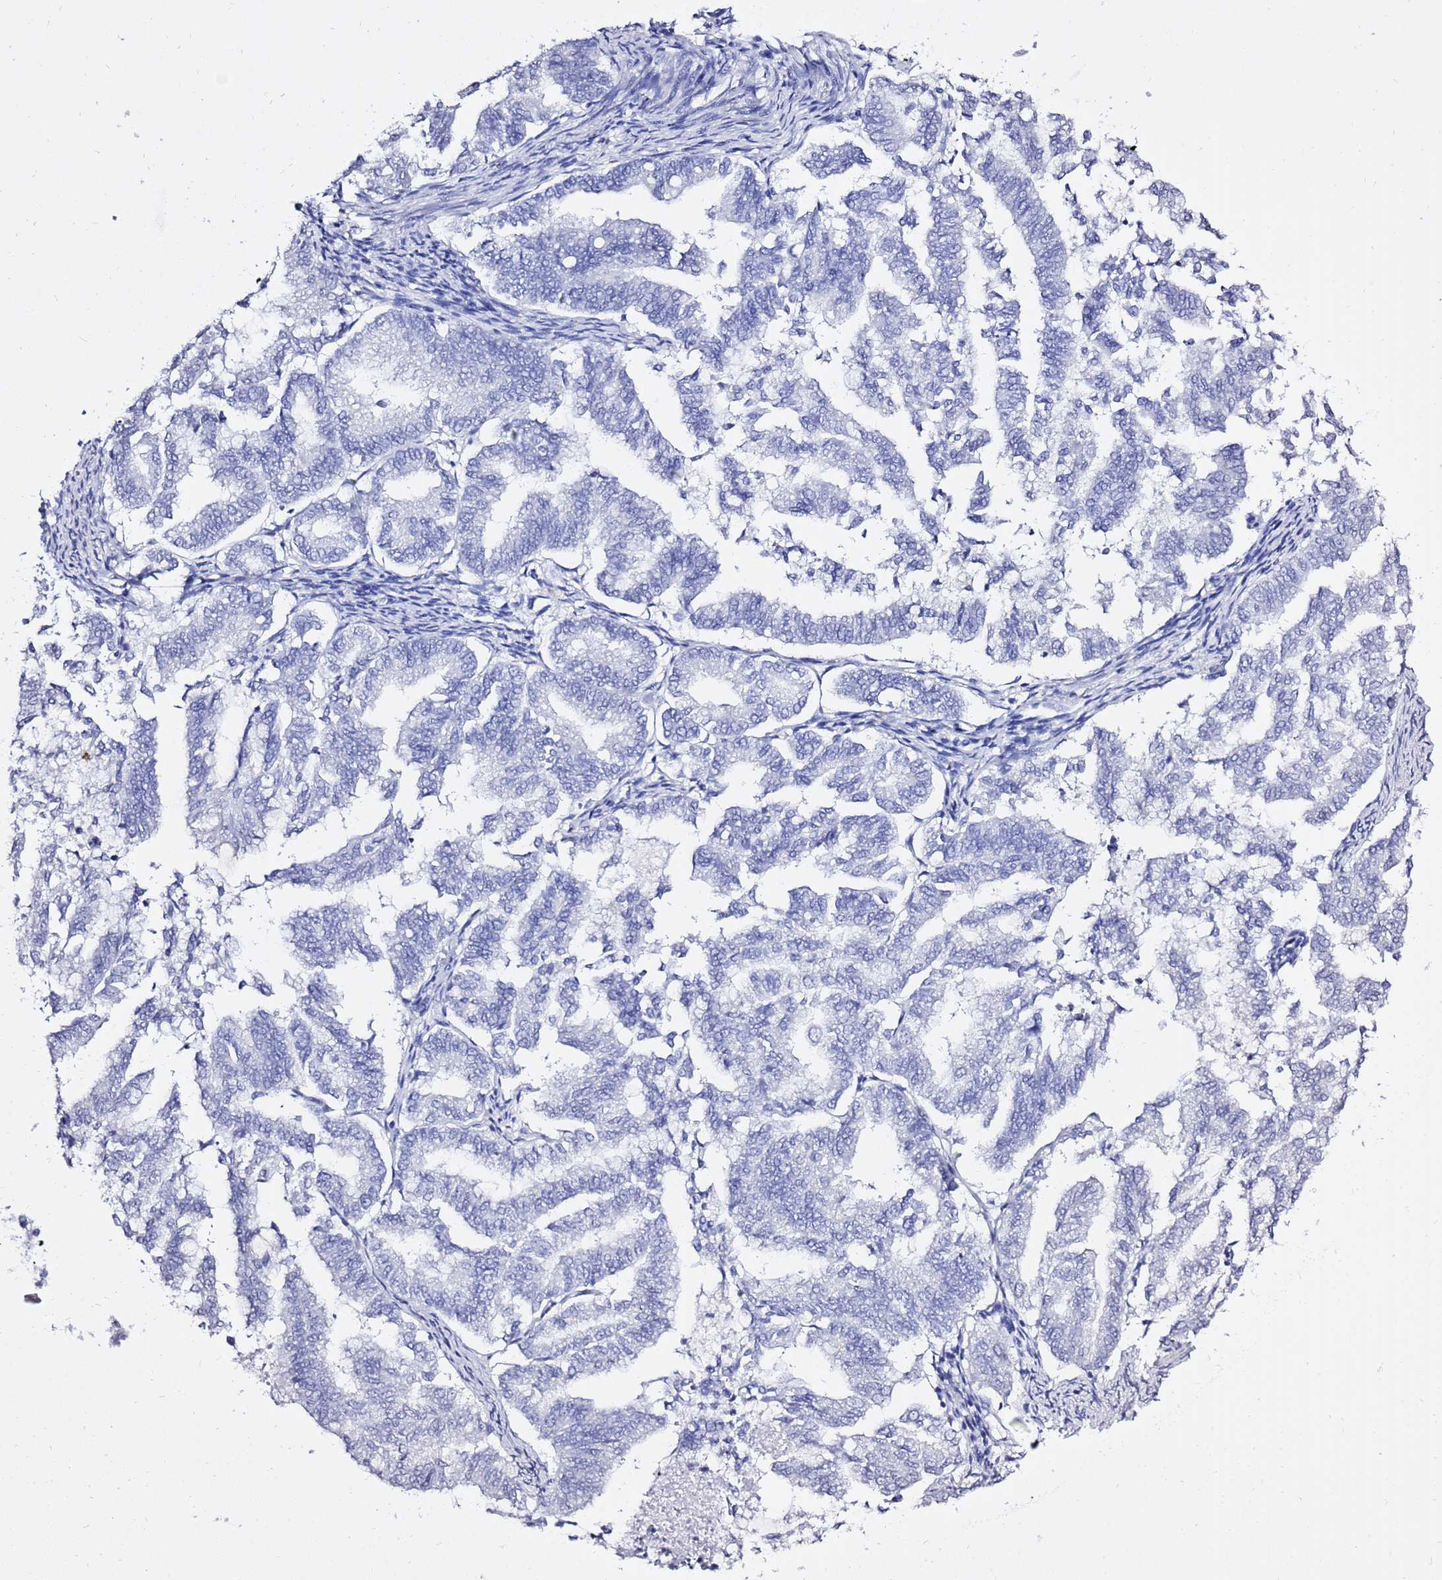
{"staining": {"intensity": "negative", "quantity": "none", "location": "none"}, "tissue": "endometrial cancer", "cell_type": "Tumor cells", "image_type": "cancer", "snomed": [{"axis": "morphology", "description": "Adenocarcinoma, NOS"}, {"axis": "topography", "description": "Endometrium"}], "caption": "Immunohistochemistry (IHC) histopathology image of adenocarcinoma (endometrial) stained for a protein (brown), which exhibits no staining in tumor cells.", "gene": "LIPF", "patient": {"sex": "female", "age": 79}}